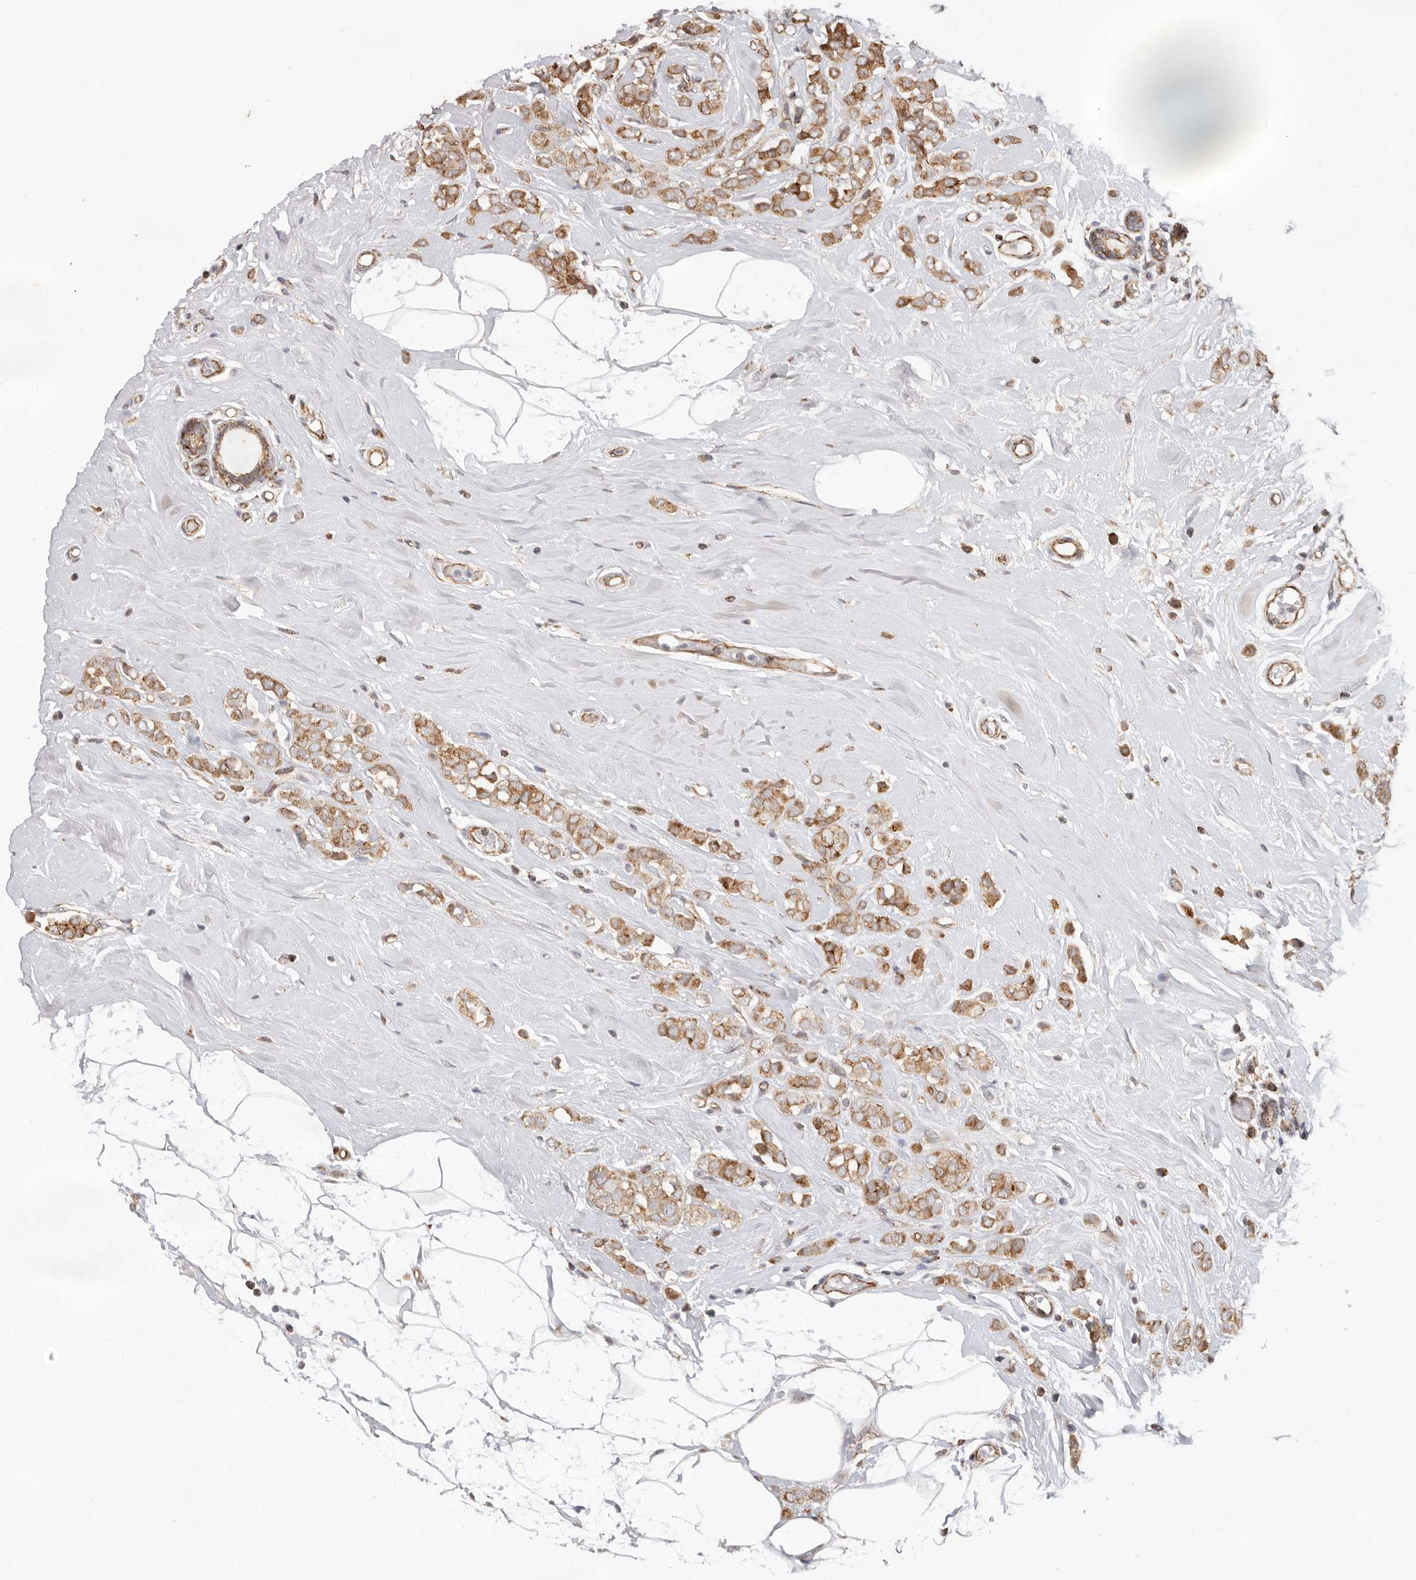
{"staining": {"intensity": "moderate", "quantity": ">75%", "location": "cytoplasmic/membranous"}, "tissue": "breast cancer", "cell_type": "Tumor cells", "image_type": "cancer", "snomed": [{"axis": "morphology", "description": "Lobular carcinoma"}, {"axis": "topography", "description": "Breast"}], "caption": "IHC histopathology image of neoplastic tissue: human breast lobular carcinoma stained using immunohistochemistry reveals medium levels of moderate protein expression localized specifically in the cytoplasmic/membranous of tumor cells, appearing as a cytoplasmic/membranous brown color.", "gene": "USP49", "patient": {"sex": "female", "age": 47}}